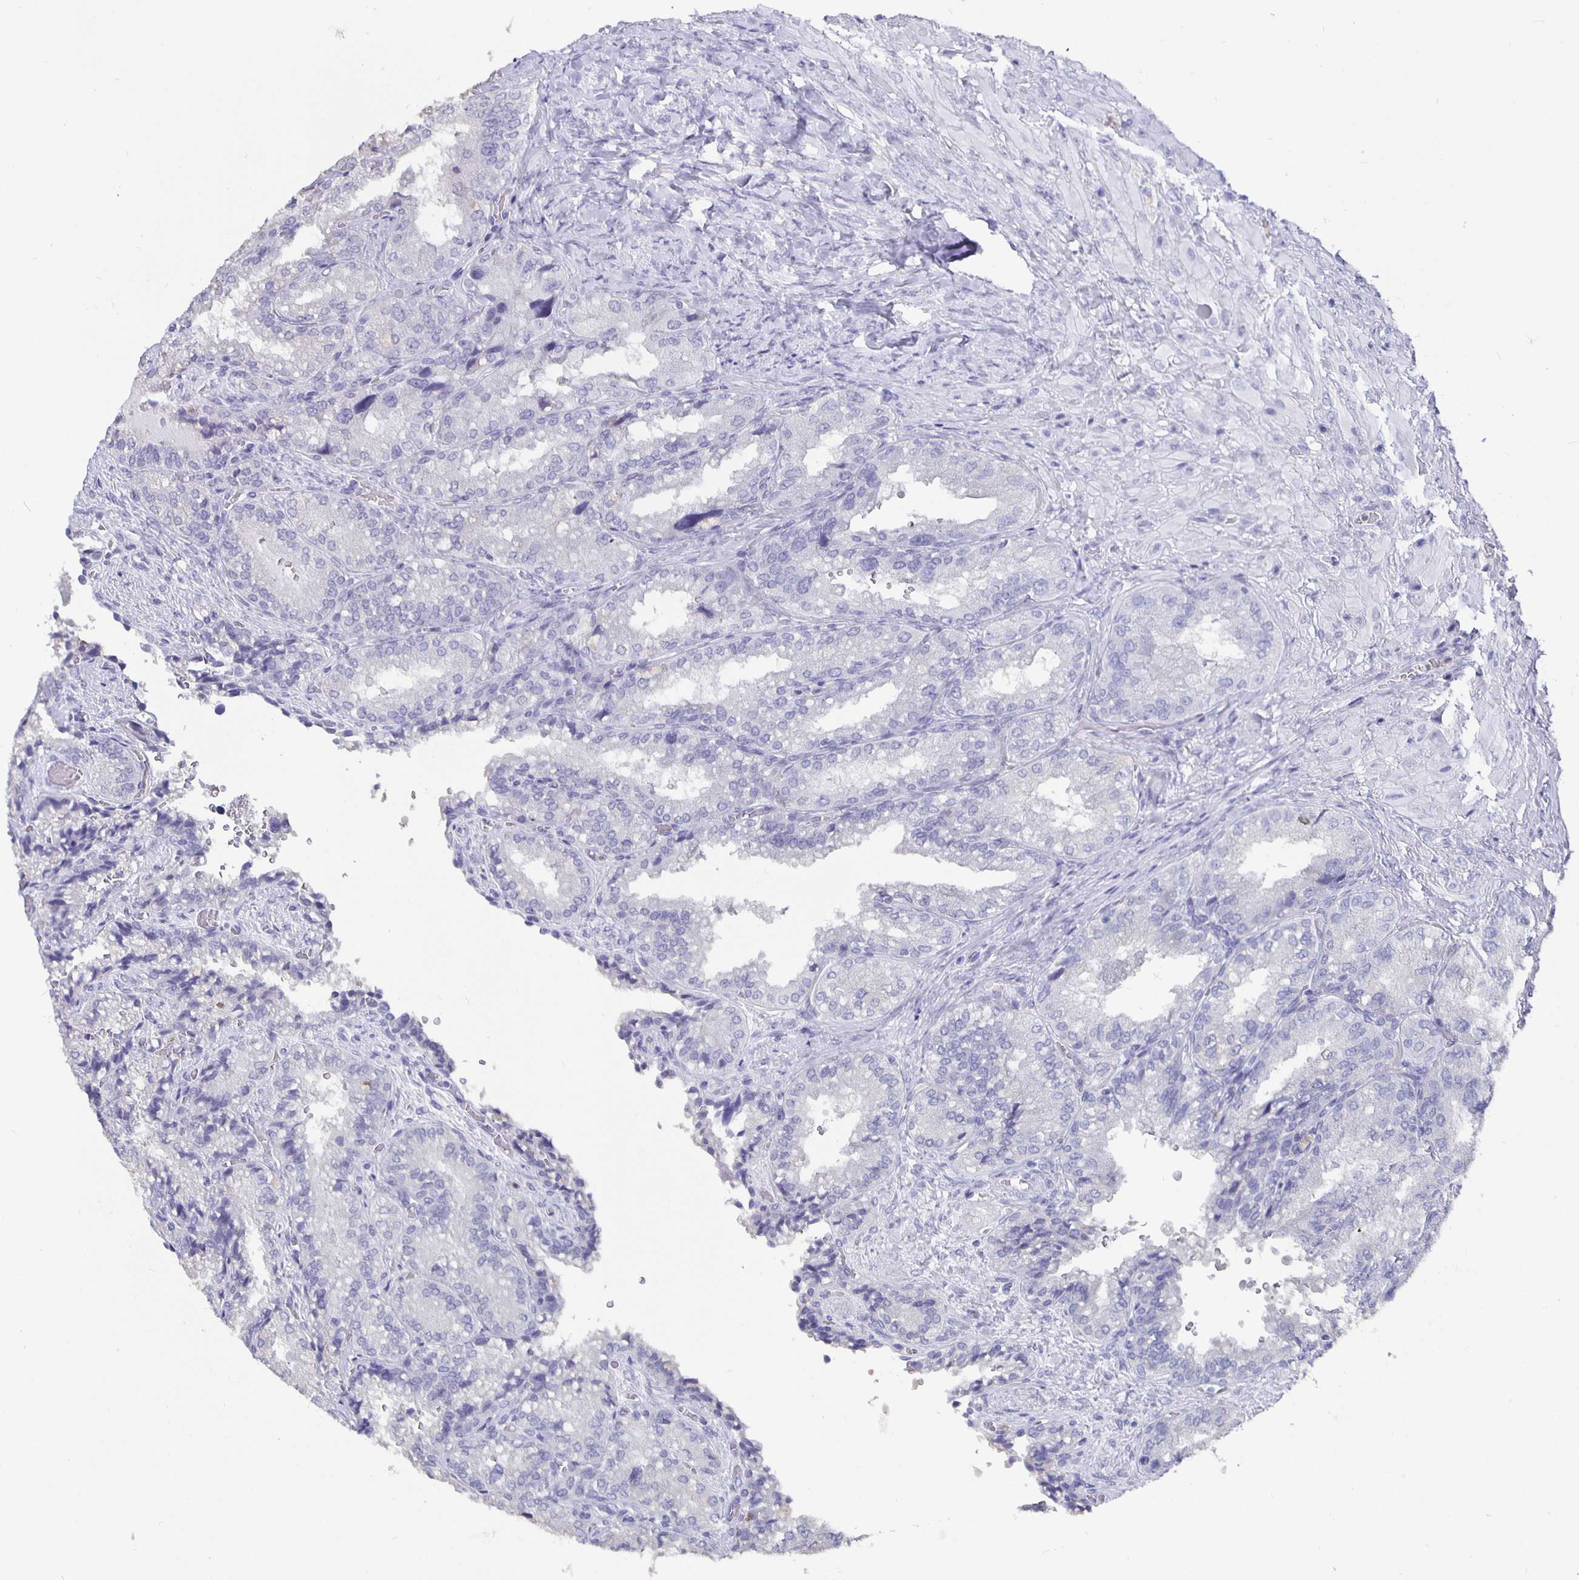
{"staining": {"intensity": "negative", "quantity": "none", "location": "none"}, "tissue": "seminal vesicle", "cell_type": "Glandular cells", "image_type": "normal", "snomed": [{"axis": "morphology", "description": "Normal tissue, NOS"}, {"axis": "topography", "description": "Seminal veicle"}], "caption": "Protein analysis of unremarkable seminal vesicle shows no significant expression in glandular cells.", "gene": "GPX4", "patient": {"sex": "male", "age": 57}}